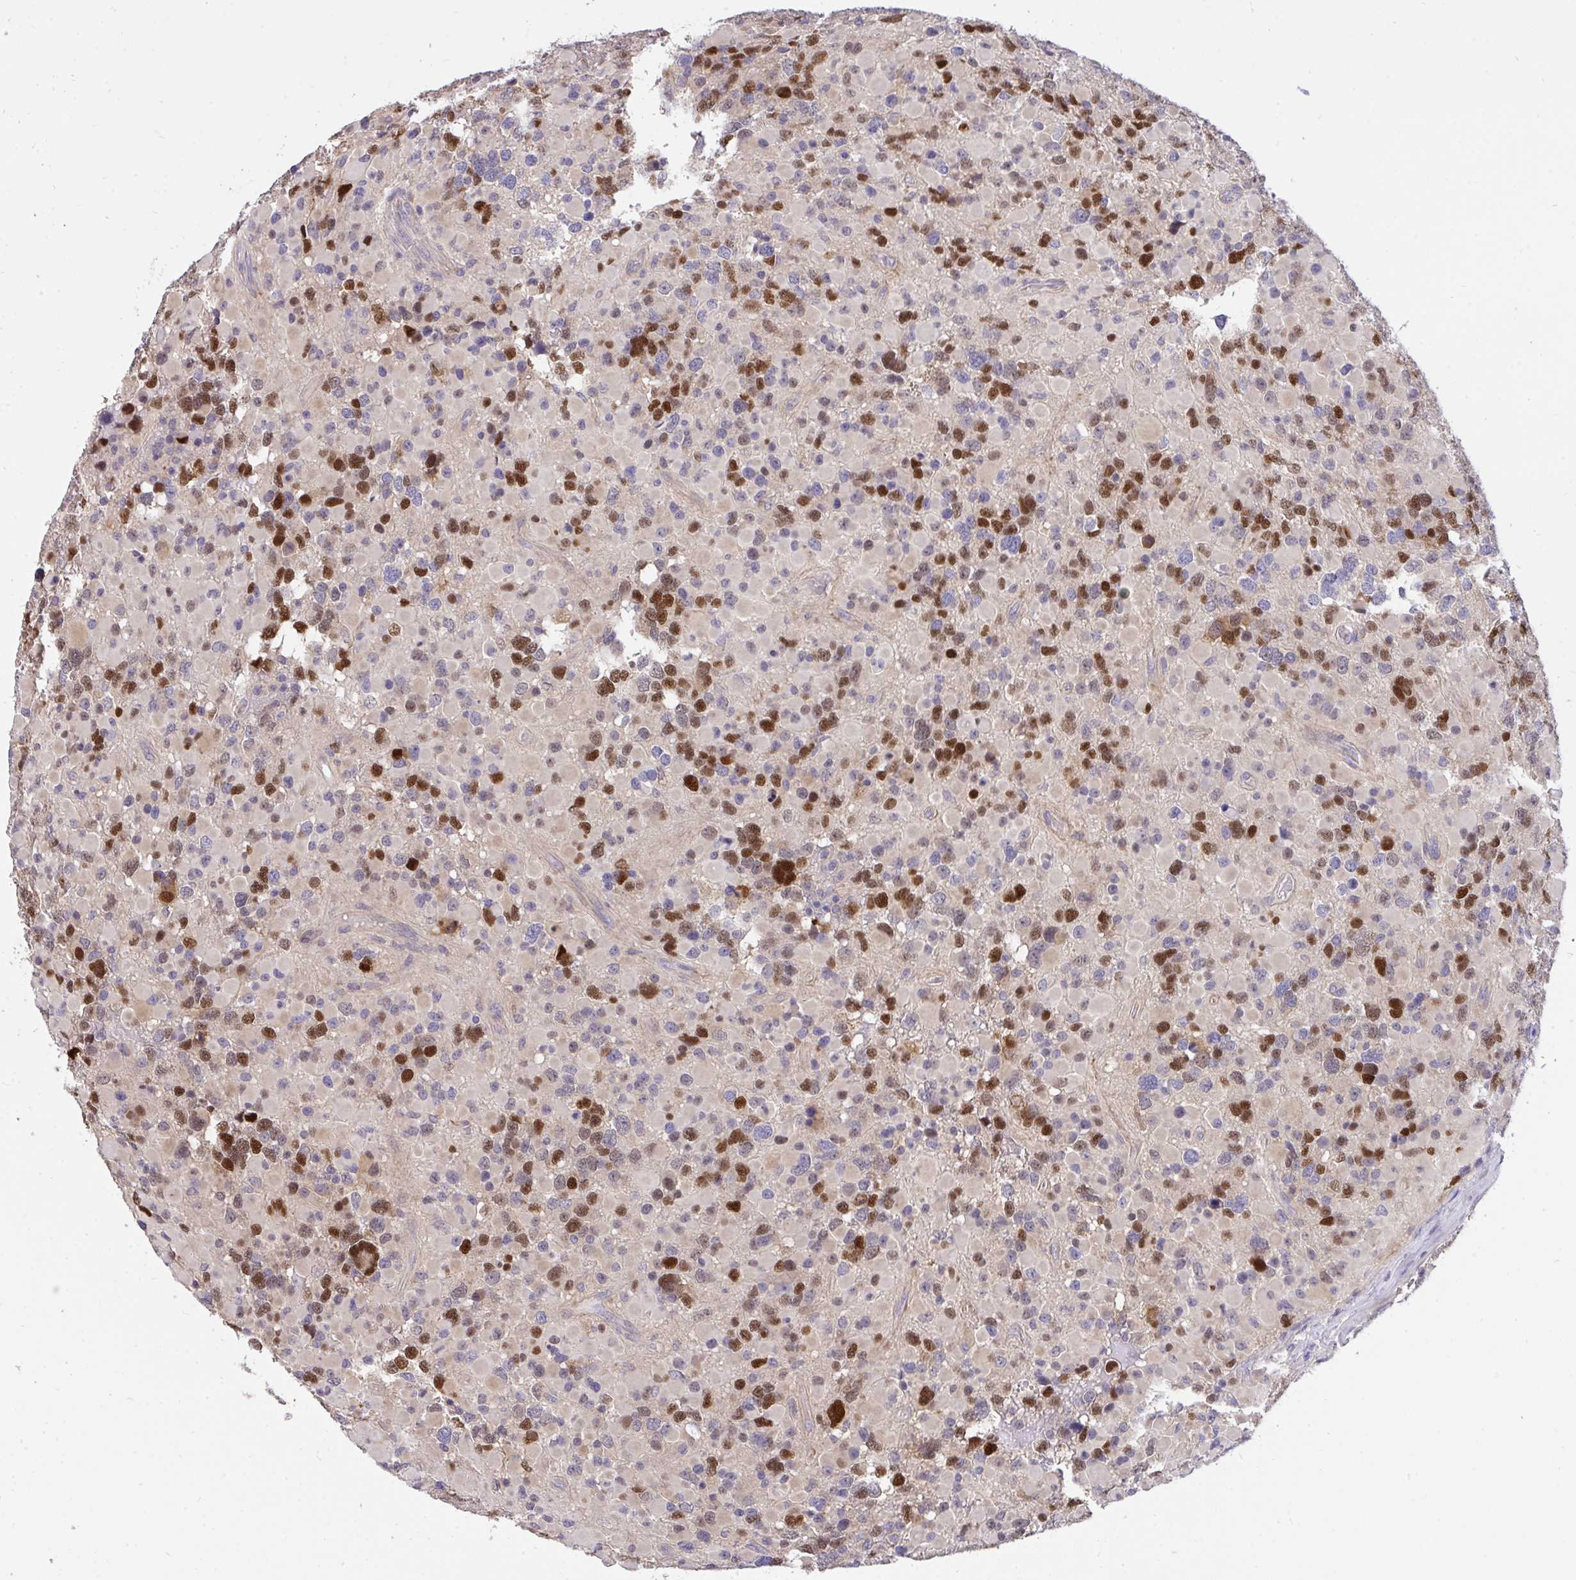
{"staining": {"intensity": "strong", "quantity": "25%-75%", "location": "nuclear"}, "tissue": "glioma", "cell_type": "Tumor cells", "image_type": "cancer", "snomed": [{"axis": "morphology", "description": "Glioma, malignant, High grade"}, {"axis": "topography", "description": "Brain"}], "caption": "Glioma stained for a protein displays strong nuclear positivity in tumor cells. (DAB IHC, brown staining for protein, blue staining for nuclei).", "gene": "C19orf54", "patient": {"sex": "female", "age": 40}}